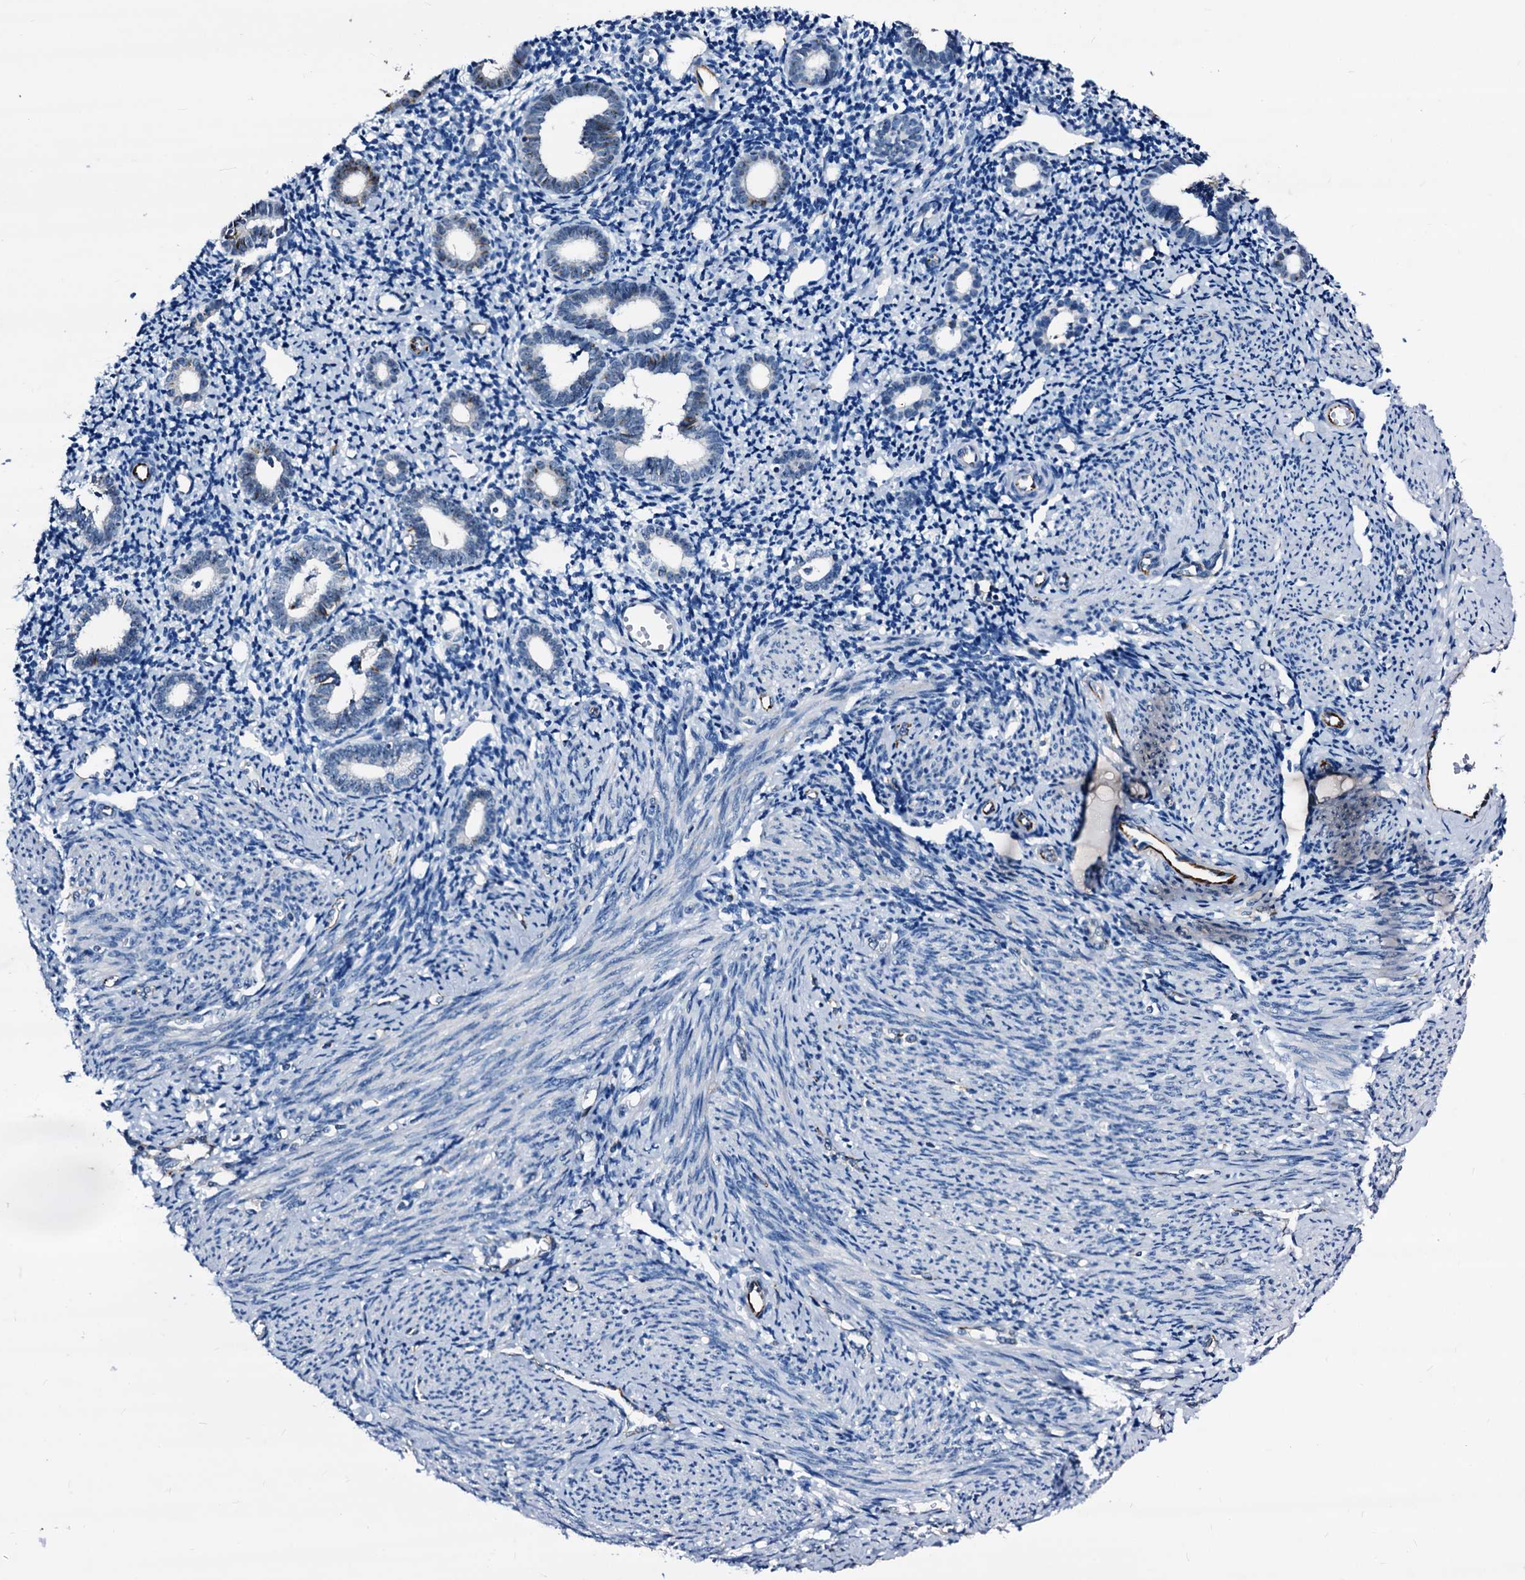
{"staining": {"intensity": "negative", "quantity": "none", "location": "none"}, "tissue": "endometrium", "cell_type": "Cells in endometrial stroma", "image_type": "normal", "snomed": [{"axis": "morphology", "description": "Normal tissue, NOS"}, {"axis": "topography", "description": "Endometrium"}], "caption": "This is an immunohistochemistry (IHC) micrograph of benign endometrium. There is no staining in cells in endometrial stroma.", "gene": "EMG1", "patient": {"sex": "female", "age": 56}}